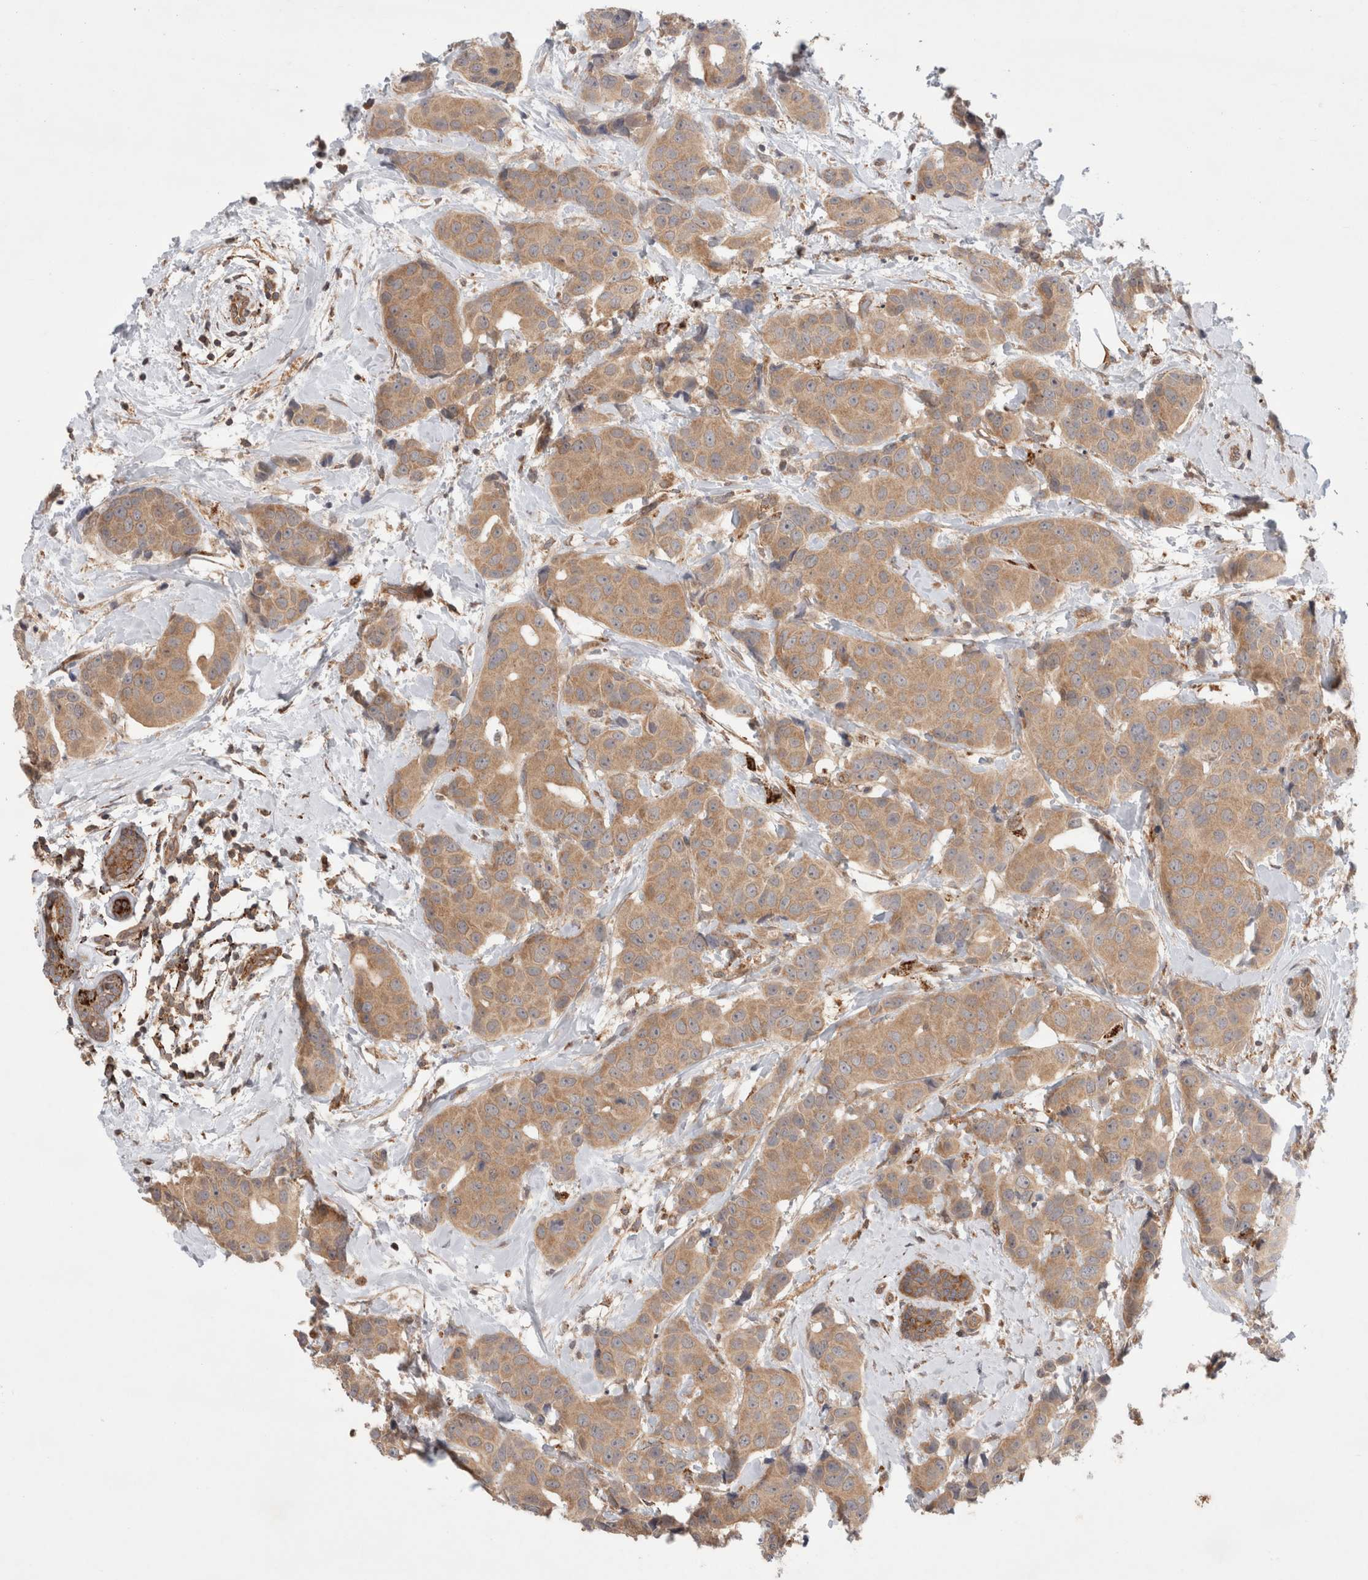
{"staining": {"intensity": "weak", "quantity": ">75%", "location": "cytoplasmic/membranous"}, "tissue": "breast cancer", "cell_type": "Tumor cells", "image_type": "cancer", "snomed": [{"axis": "morphology", "description": "Normal tissue, NOS"}, {"axis": "morphology", "description": "Duct carcinoma"}, {"axis": "topography", "description": "Breast"}], "caption": "This micrograph reveals breast cancer stained with immunohistochemistry (IHC) to label a protein in brown. The cytoplasmic/membranous of tumor cells show weak positivity for the protein. Nuclei are counter-stained blue.", "gene": "HROB", "patient": {"sex": "female", "age": 39}}